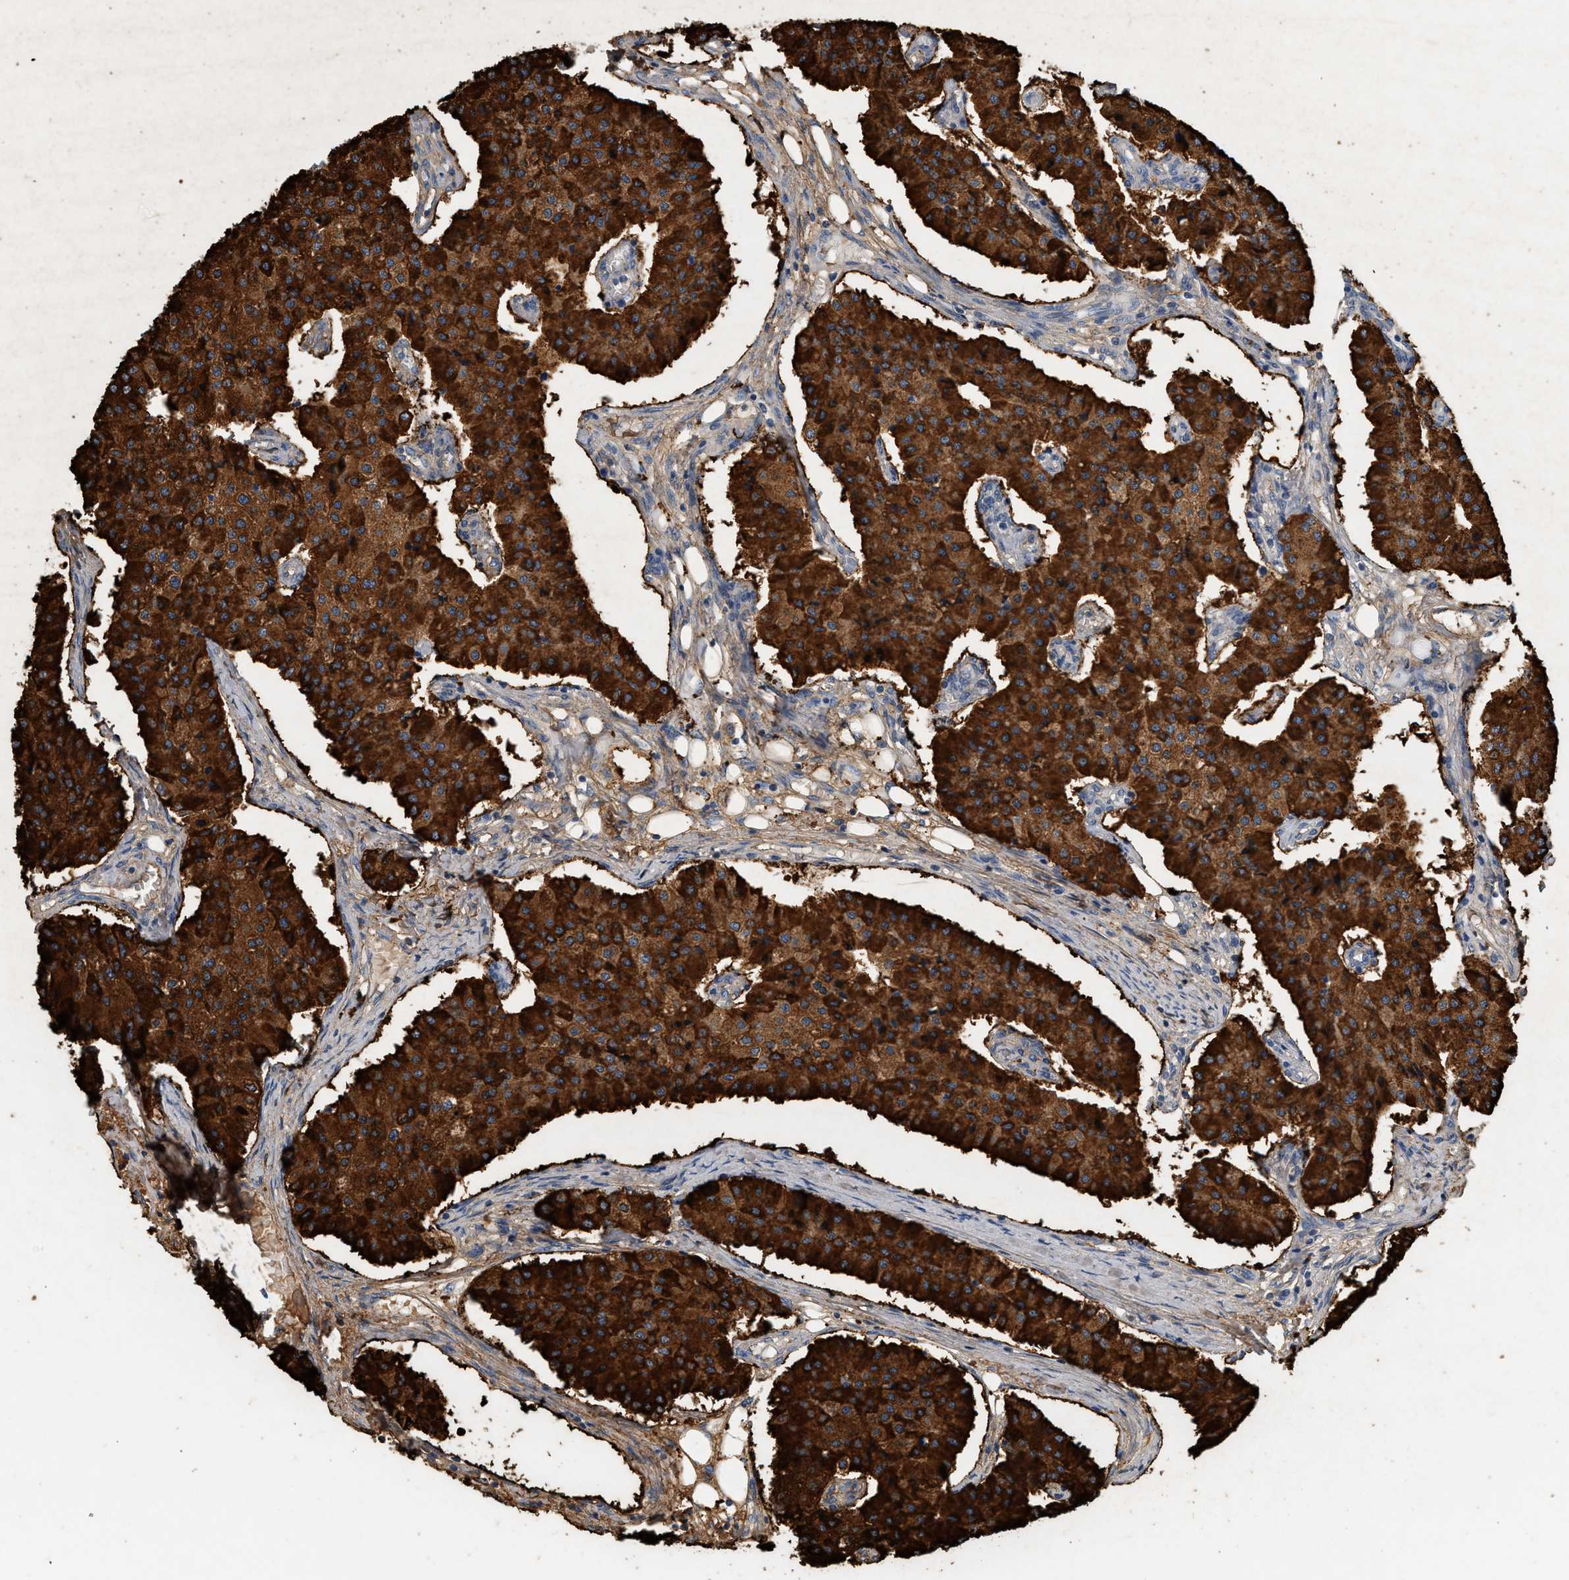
{"staining": {"intensity": "strong", "quantity": ">75%", "location": "cytoplasmic/membranous"}, "tissue": "carcinoid", "cell_type": "Tumor cells", "image_type": "cancer", "snomed": [{"axis": "morphology", "description": "Carcinoid, malignant, NOS"}, {"axis": "topography", "description": "Colon"}], "caption": "Human malignant carcinoid stained with a brown dye displays strong cytoplasmic/membranous positive expression in approximately >75% of tumor cells.", "gene": "CTXN1", "patient": {"sex": "female", "age": 52}}